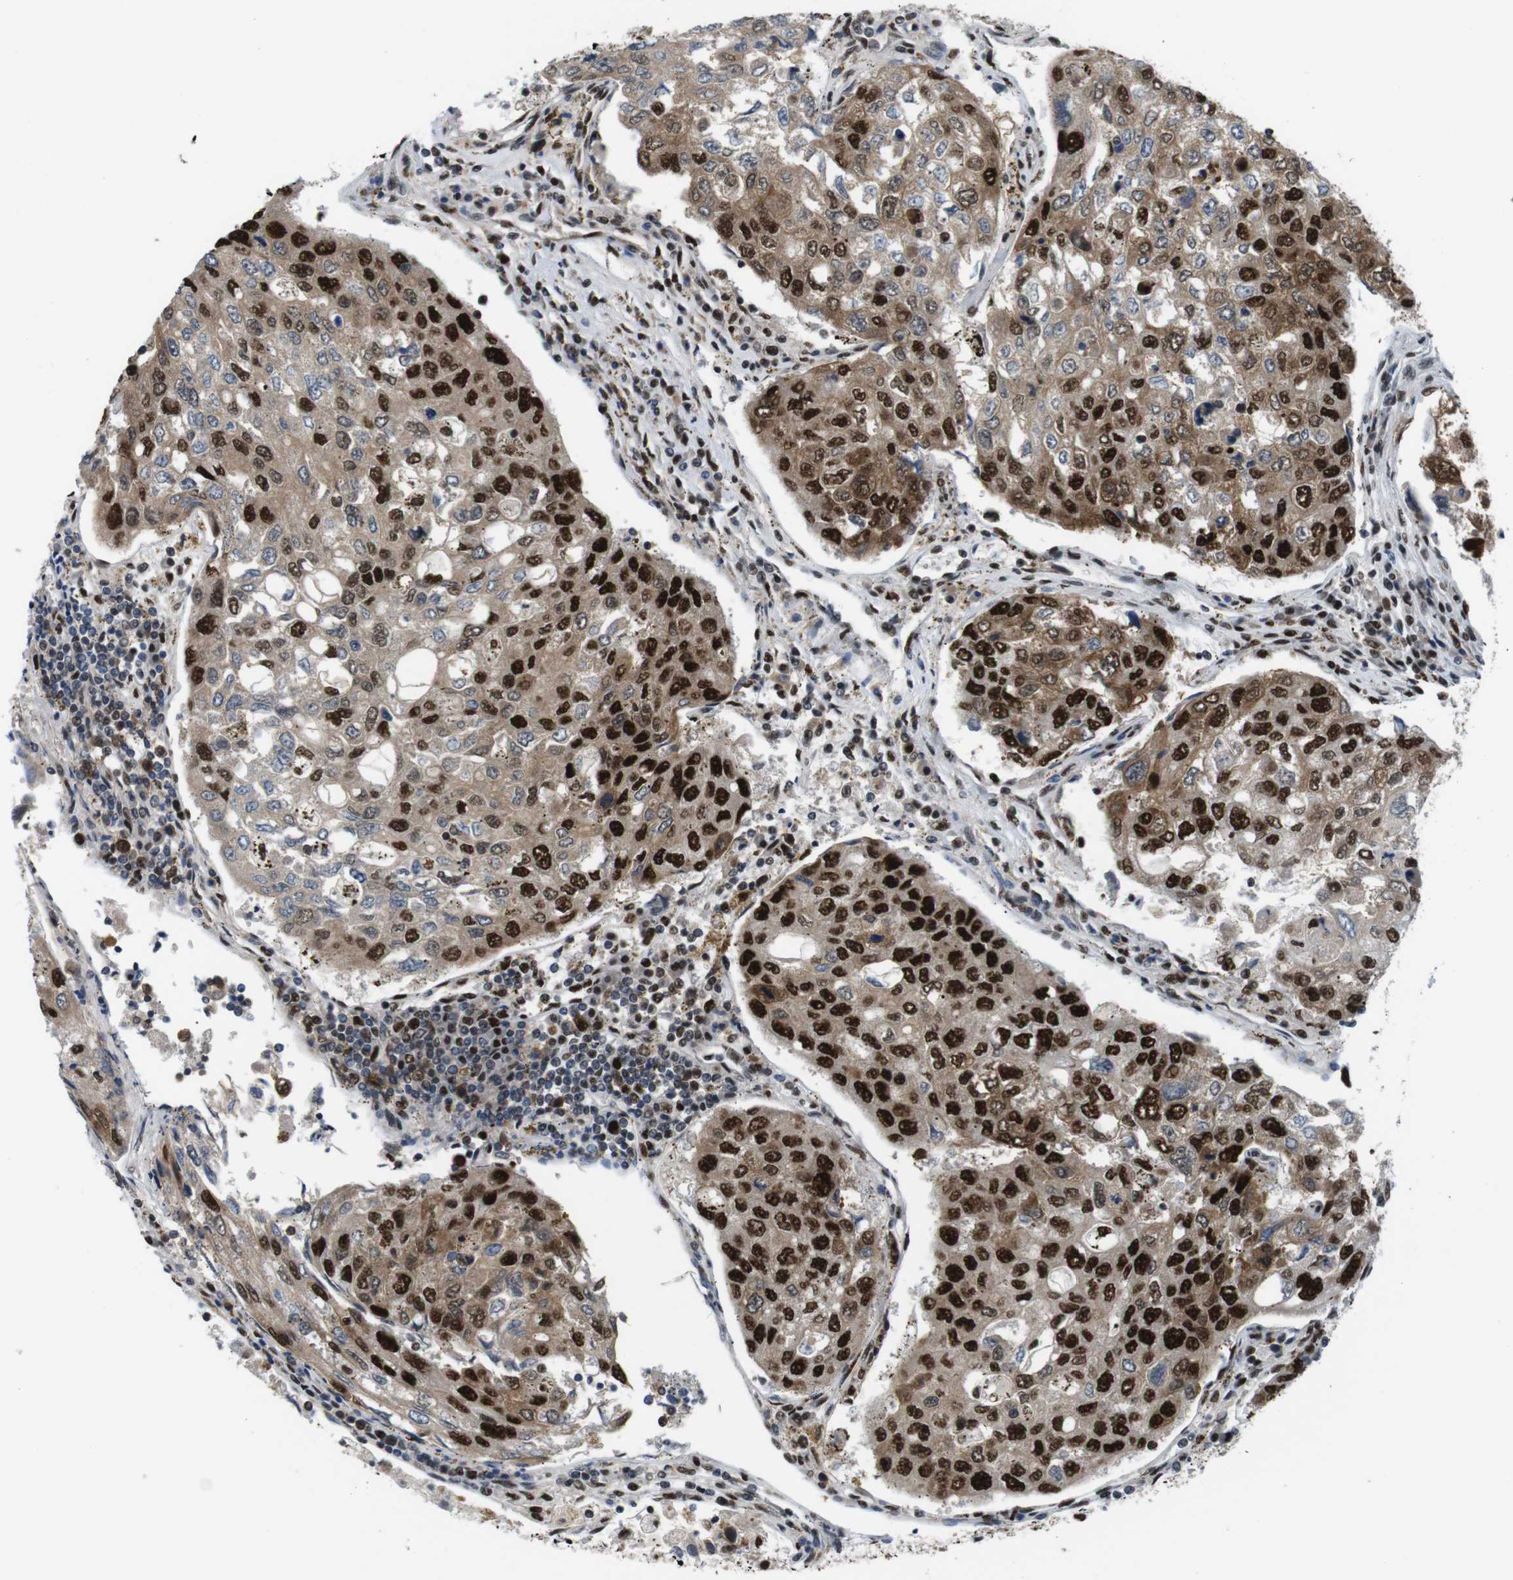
{"staining": {"intensity": "strong", "quantity": "25%-75%", "location": "nuclear"}, "tissue": "urothelial cancer", "cell_type": "Tumor cells", "image_type": "cancer", "snomed": [{"axis": "morphology", "description": "Urothelial carcinoma, High grade"}, {"axis": "topography", "description": "Lymph node"}, {"axis": "topography", "description": "Urinary bladder"}], "caption": "Immunohistochemistry (DAB) staining of human high-grade urothelial carcinoma shows strong nuclear protein staining in about 25%-75% of tumor cells. (brown staining indicates protein expression, while blue staining denotes nuclei).", "gene": "PSME3", "patient": {"sex": "male", "age": 51}}